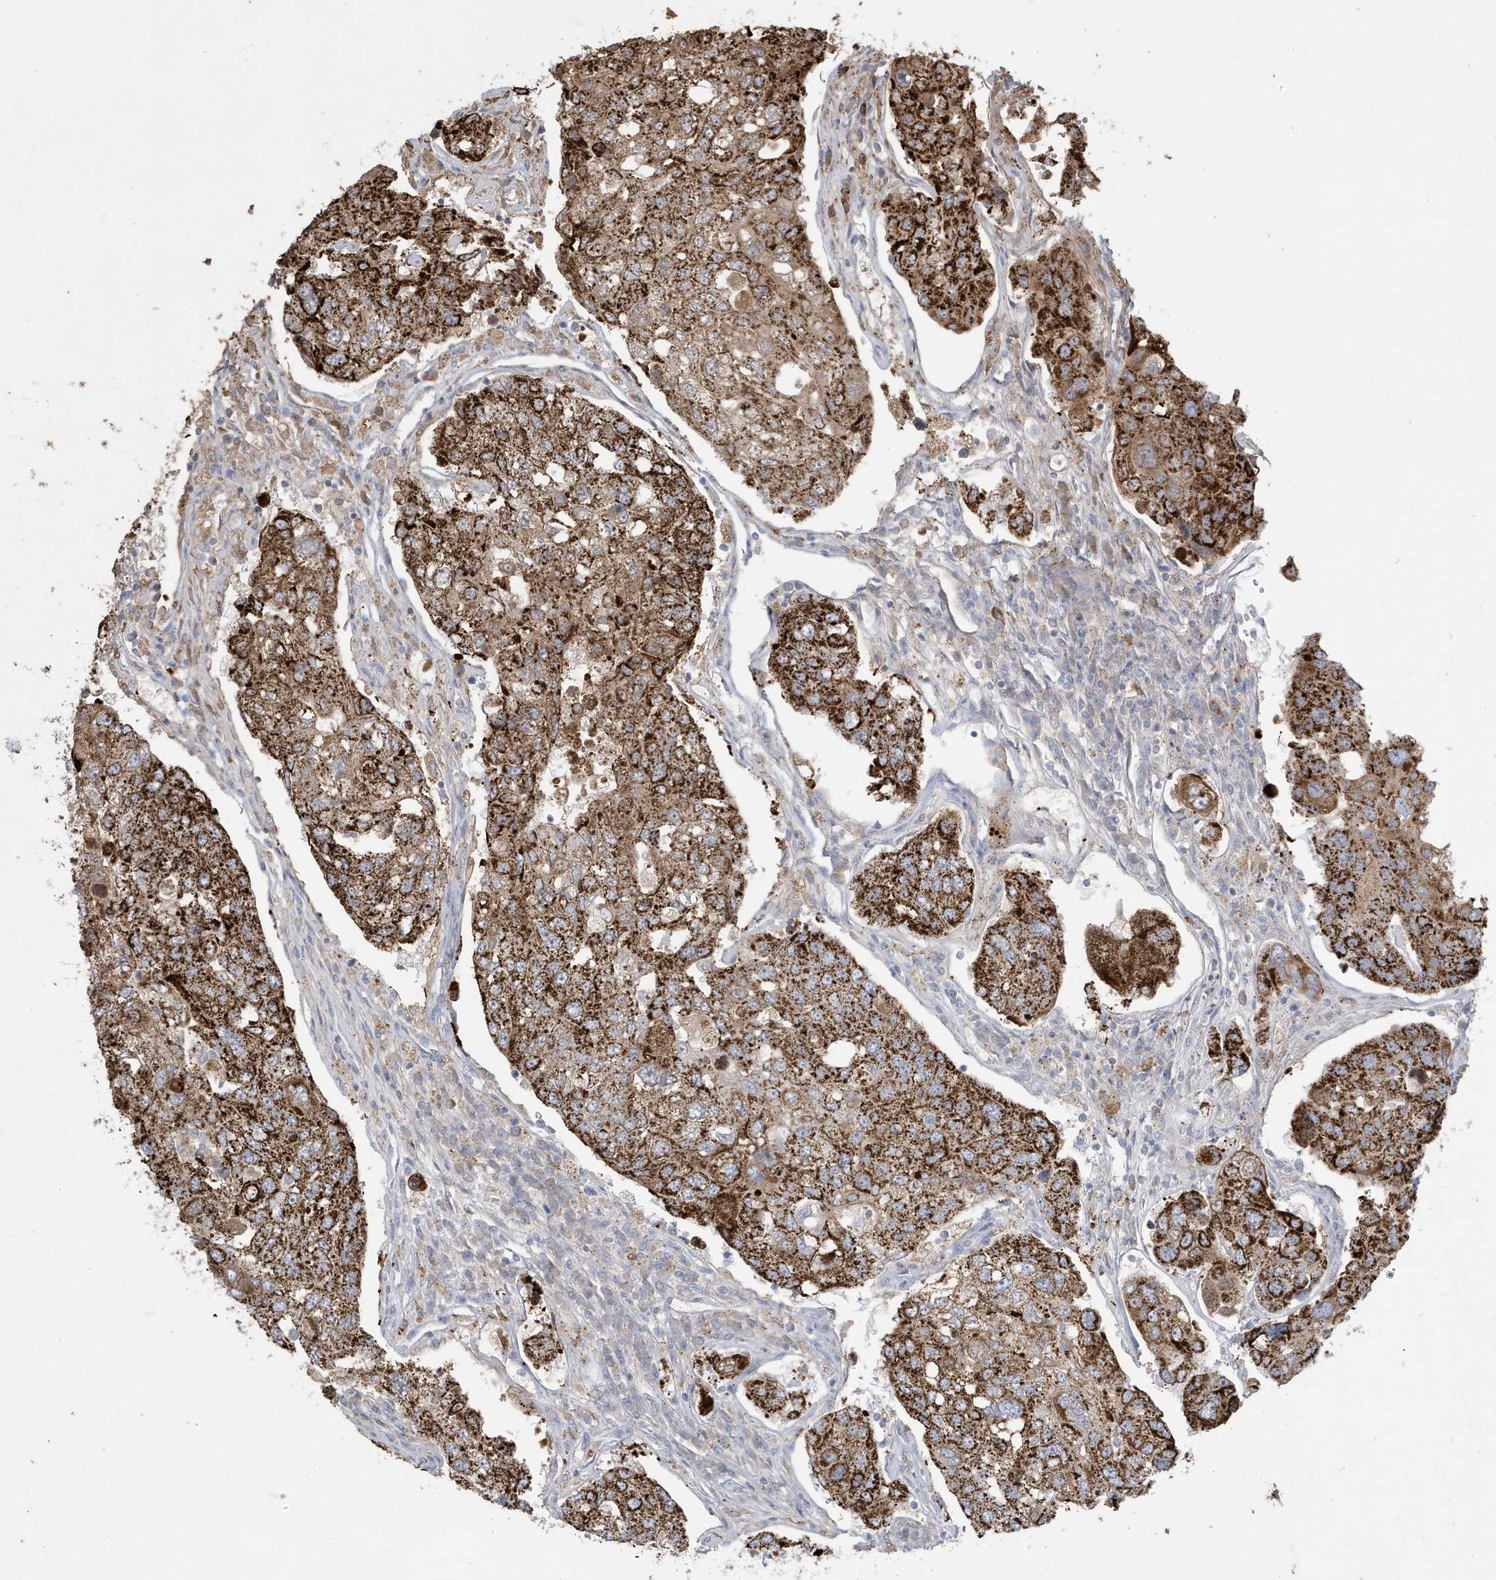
{"staining": {"intensity": "strong", "quantity": ">75%", "location": "cytoplasmic/membranous"}, "tissue": "urothelial cancer", "cell_type": "Tumor cells", "image_type": "cancer", "snomed": [{"axis": "morphology", "description": "Urothelial carcinoma, High grade"}, {"axis": "topography", "description": "Lymph node"}, {"axis": "topography", "description": "Urinary bladder"}], "caption": "The image exhibits staining of urothelial carcinoma (high-grade), revealing strong cytoplasmic/membranous protein staining (brown color) within tumor cells. (brown staining indicates protein expression, while blue staining denotes nuclei).", "gene": "FNDC1", "patient": {"sex": "male", "age": 51}}